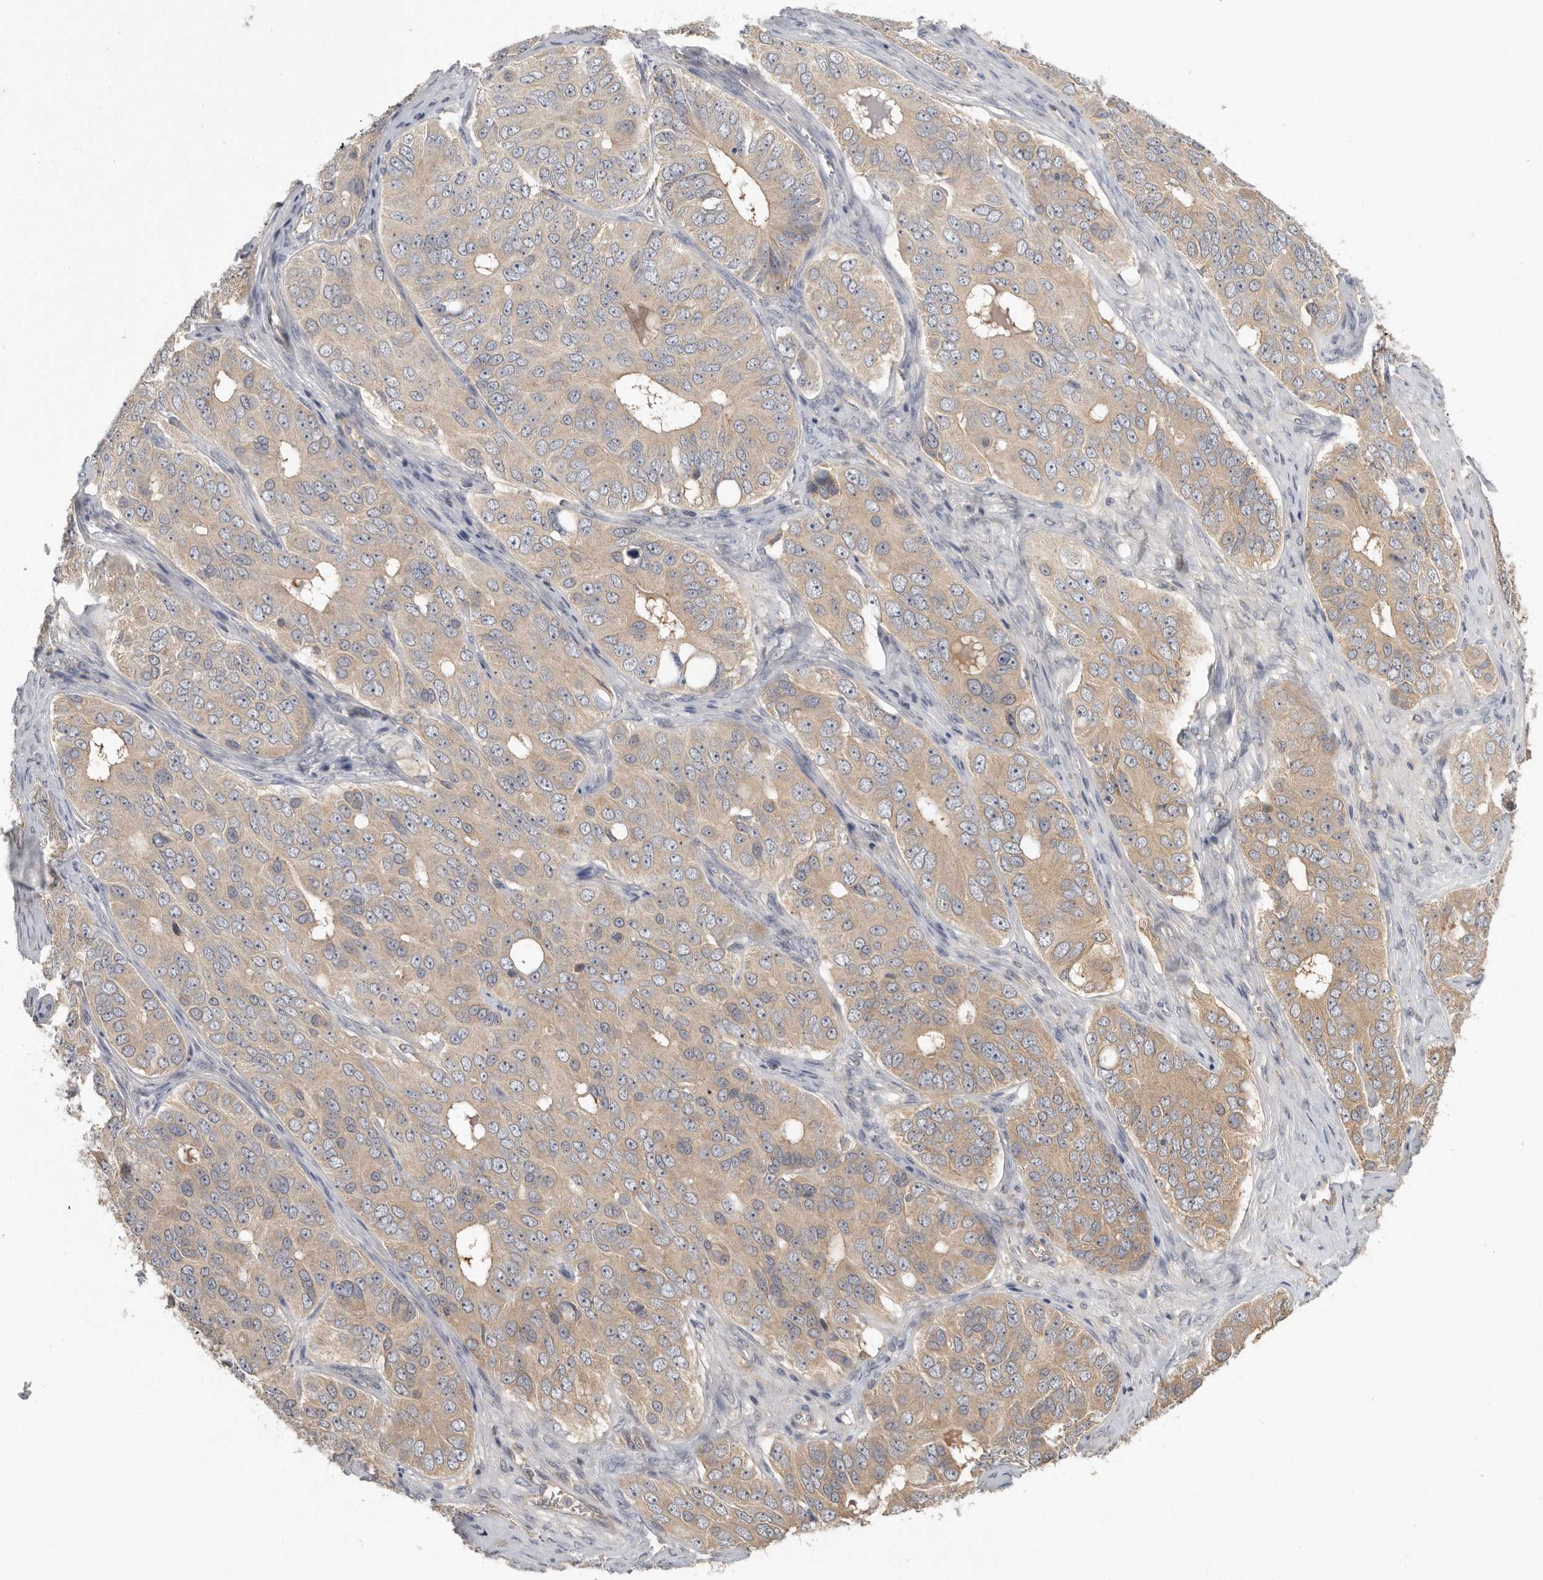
{"staining": {"intensity": "weak", "quantity": ">75%", "location": "cytoplasmic/membranous"}, "tissue": "ovarian cancer", "cell_type": "Tumor cells", "image_type": "cancer", "snomed": [{"axis": "morphology", "description": "Carcinoma, endometroid"}, {"axis": "topography", "description": "Ovary"}], "caption": "Protein positivity by immunohistochemistry (IHC) reveals weak cytoplasmic/membranous expression in approximately >75% of tumor cells in ovarian endometroid carcinoma.", "gene": "CFAP298", "patient": {"sex": "female", "age": 51}}